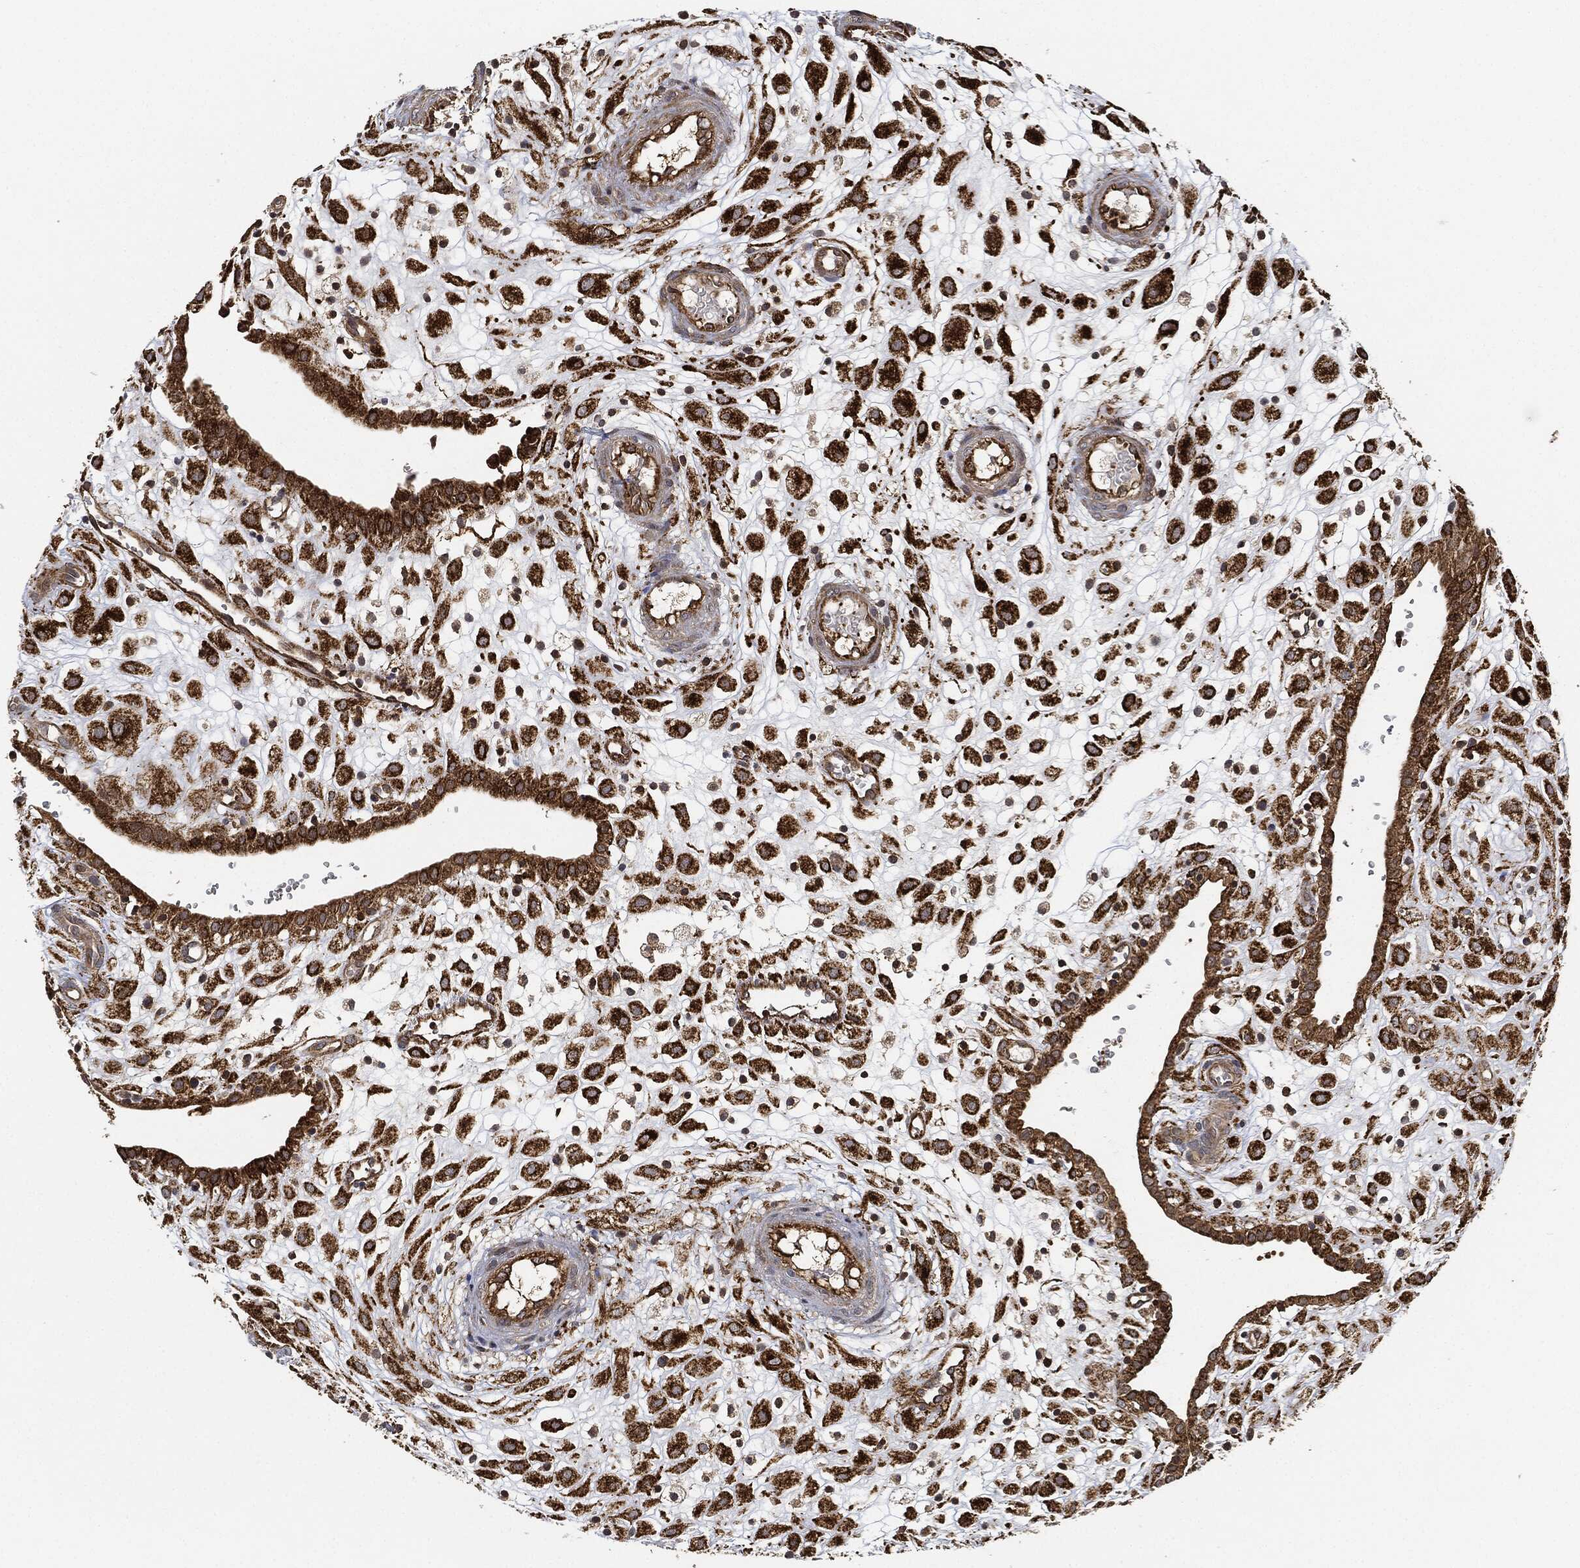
{"staining": {"intensity": "strong", "quantity": ">75%", "location": "cytoplasmic/membranous"}, "tissue": "placenta", "cell_type": "Decidual cells", "image_type": "normal", "snomed": [{"axis": "morphology", "description": "Normal tissue, NOS"}, {"axis": "topography", "description": "Placenta"}], "caption": "Immunohistochemistry (DAB (3,3'-diaminobenzidine)) staining of benign placenta shows strong cytoplasmic/membranous protein positivity in approximately >75% of decidual cells.", "gene": "MAP3K3", "patient": {"sex": "female", "age": 24}}